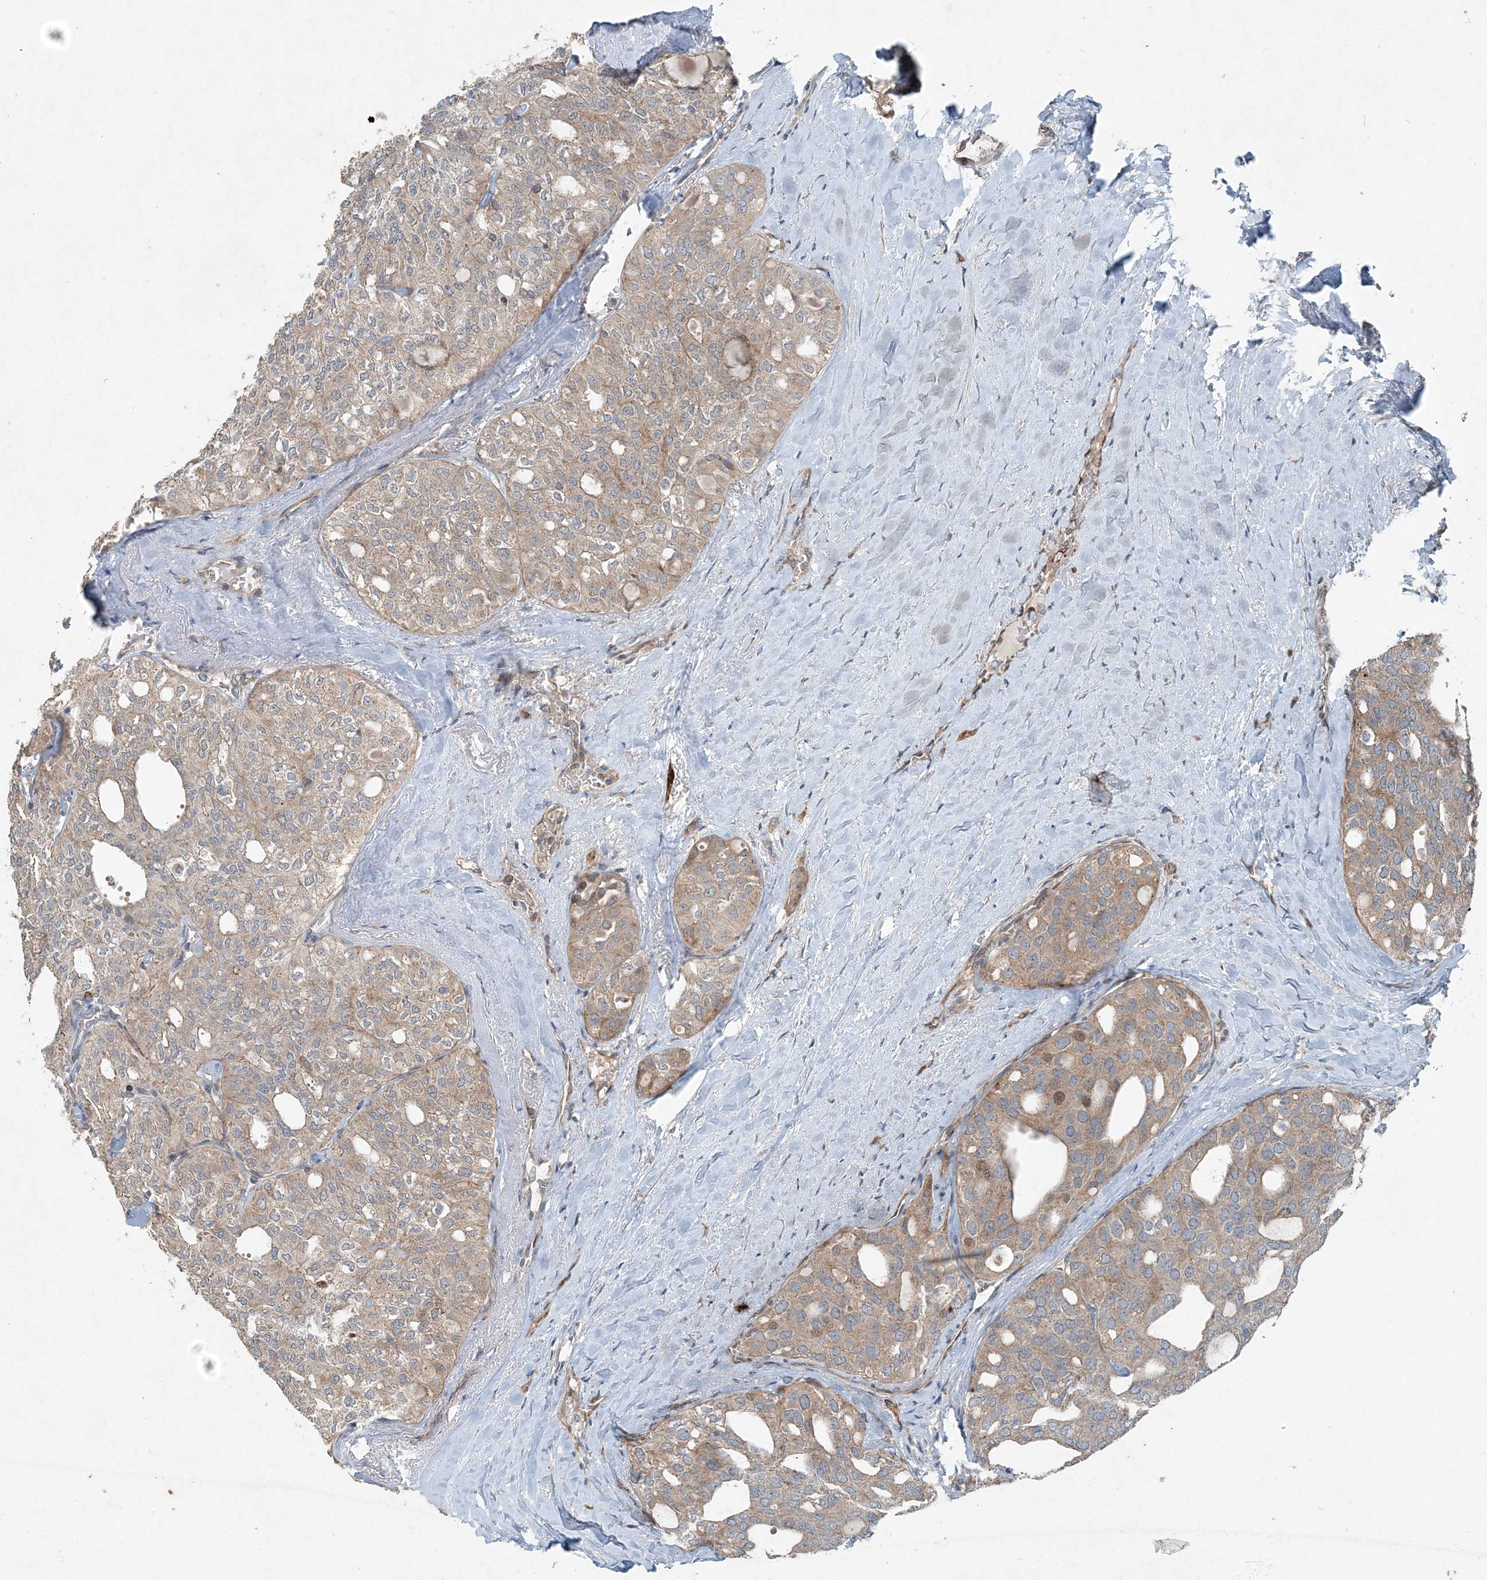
{"staining": {"intensity": "weak", "quantity": ">75%", "location": "cytoplasmic/membranous"}, "tissue": "thyroid cancer", "cell_type": "Tumor cells", "image_type": "cancer", "snomed": [{"axis": "morphology", "description": "Follicular adenoma carcinoma, NOS"}, {"axis": "topography", "description": "Thyroid gland"}], "caption": "This is a micrograph of immunohistochemistry staining of thyroid cancer, which shows weak expression in the cytoplasmic/membranous of tumor cells.", "gene": "INTU", "patient": {"sex": "male", "age": 75}}